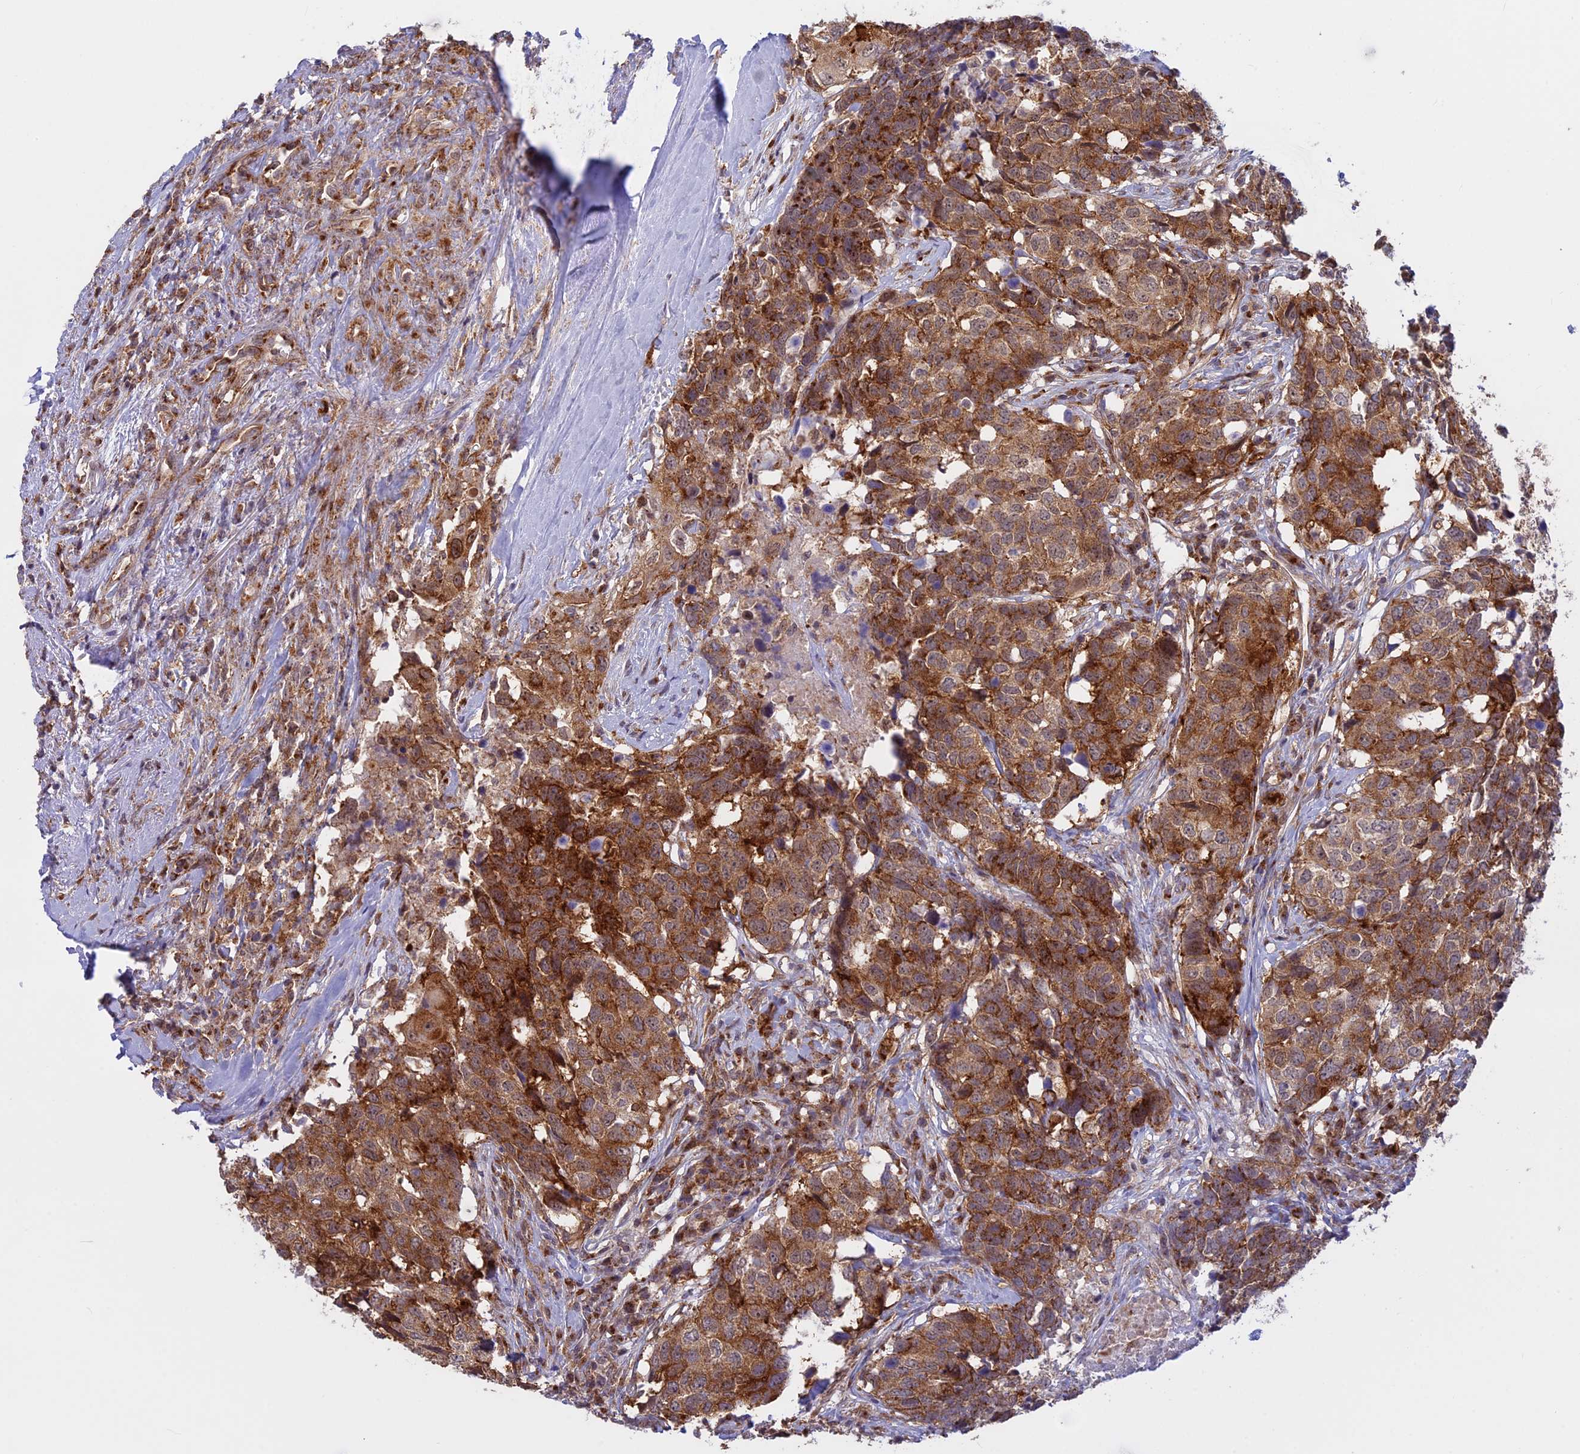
{"staining": {"intensity": "strong", "quantity": ">75%", "location": "cytoplasmic/membranous"}, "tissue": "head and neck cancer", "cell_type": "Tumor cells", "image_type": "cancer", "snomed": [{"axis": "morphology", "description": "Squamous cell carcinoma, NOS"}, {"axis": "topography", "description": "Head-Neck"}], "caption": "Immunohistochemistry (IHC) photomicrograph of neoplastic tissue: head and neck cancer stained using IHC displays high levels of strong protein expression localized specifically in the cytoplasmic/membranous of tumor cells, appearing as a cytoplasmic/membranous brown color.", "gene": "CLINT1", "patient": {"sex": "male", "age": 66}}